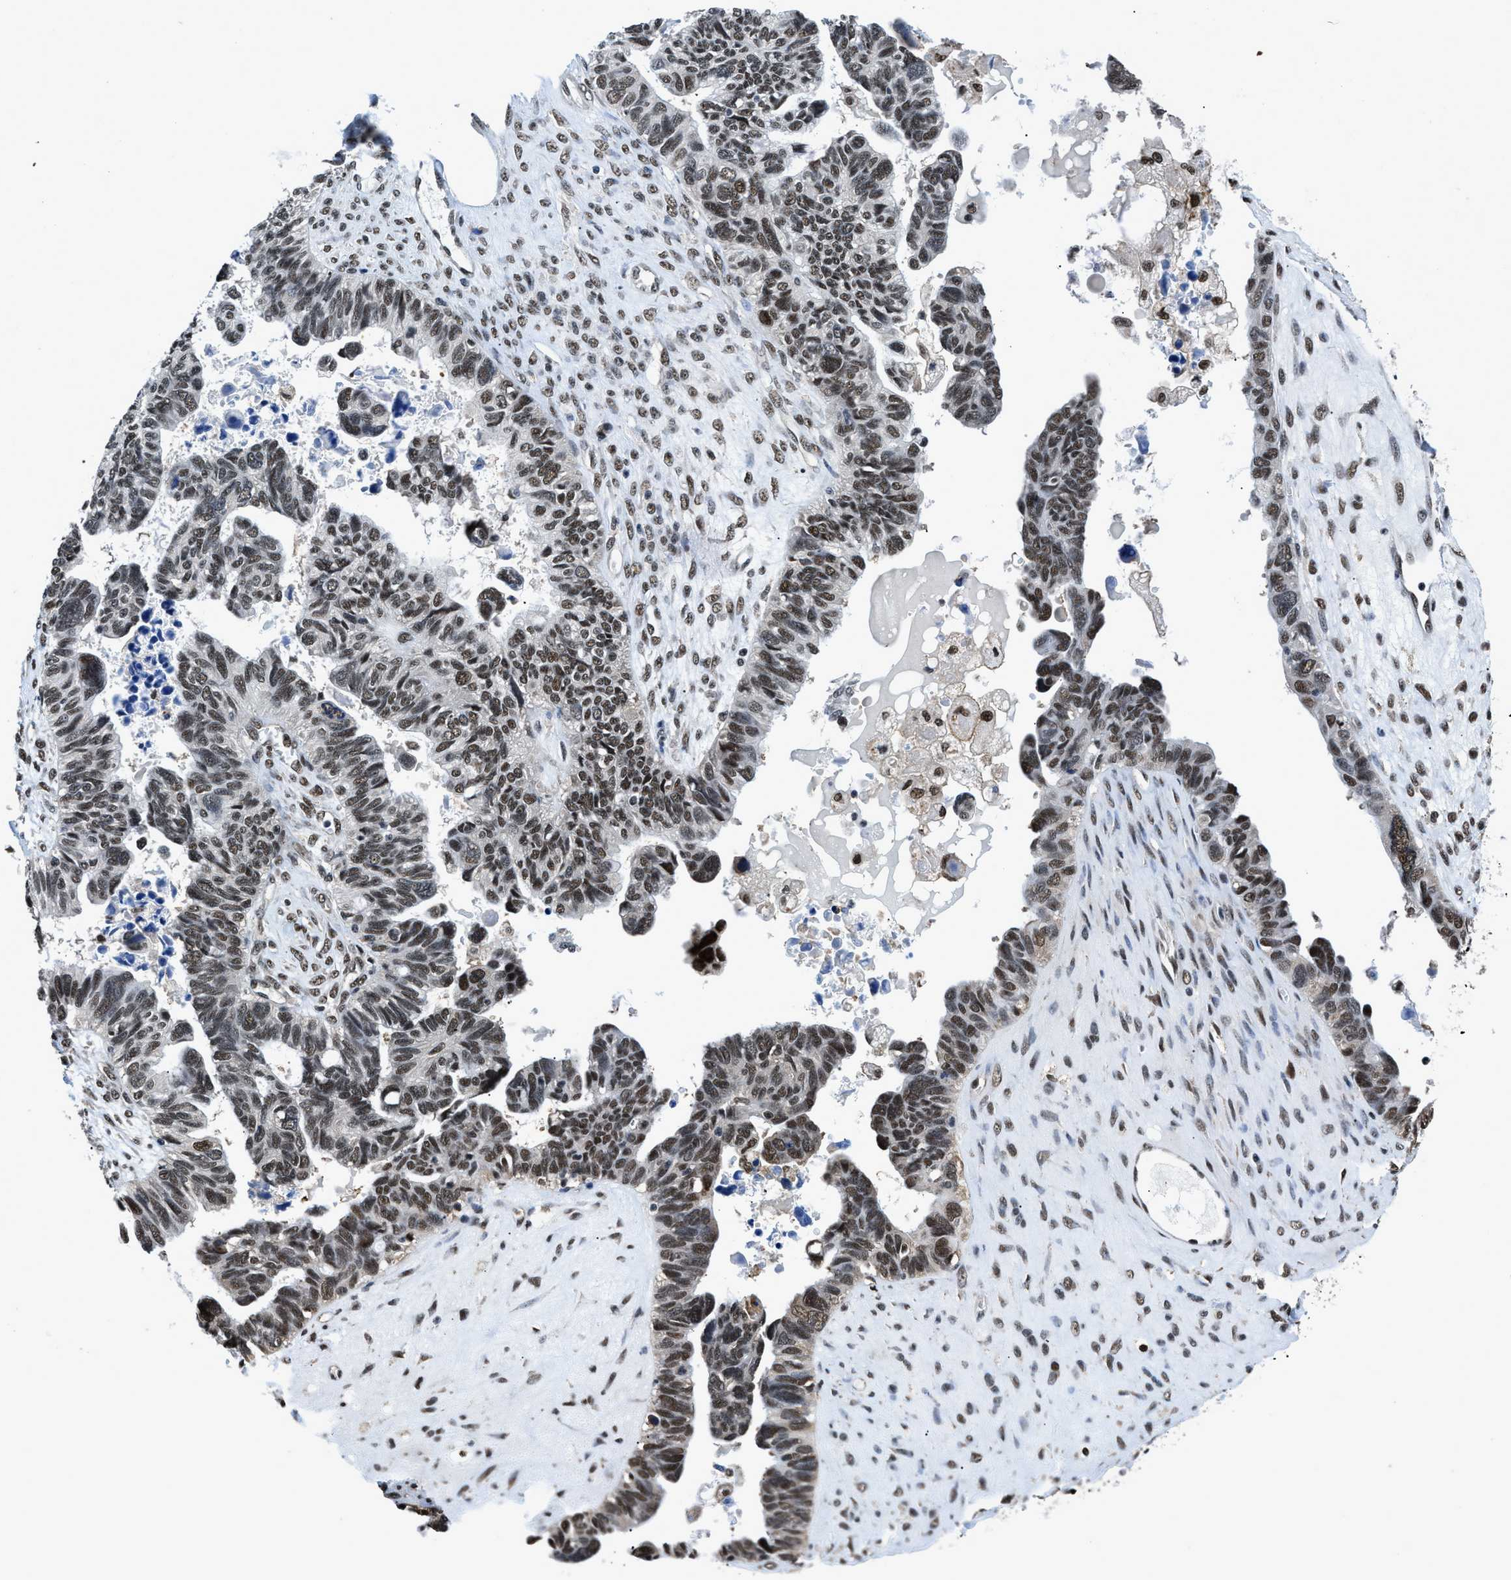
{"staining": {"intensity": "strong", "quantity": ">75%", "location": "nuclear"}, "tissue": "ovarian cancer", "cell_type": "Tumor cells", "image_type": "cancer", "snomed": [{"axis": "morphology", "description": "Cystadenocarcinoma, serous, NOS"}, {"axis": "topography", "description": "Ovary"}], "caption": "Ovarian cancer (serous cystadenocarcinoma) stained for a protein (brown) shows strong nuclear positive positivity in approximately >75% of tumor cells.", "gene": "HNRNPH2", "patient": {"sex": "female", "age": 79}}